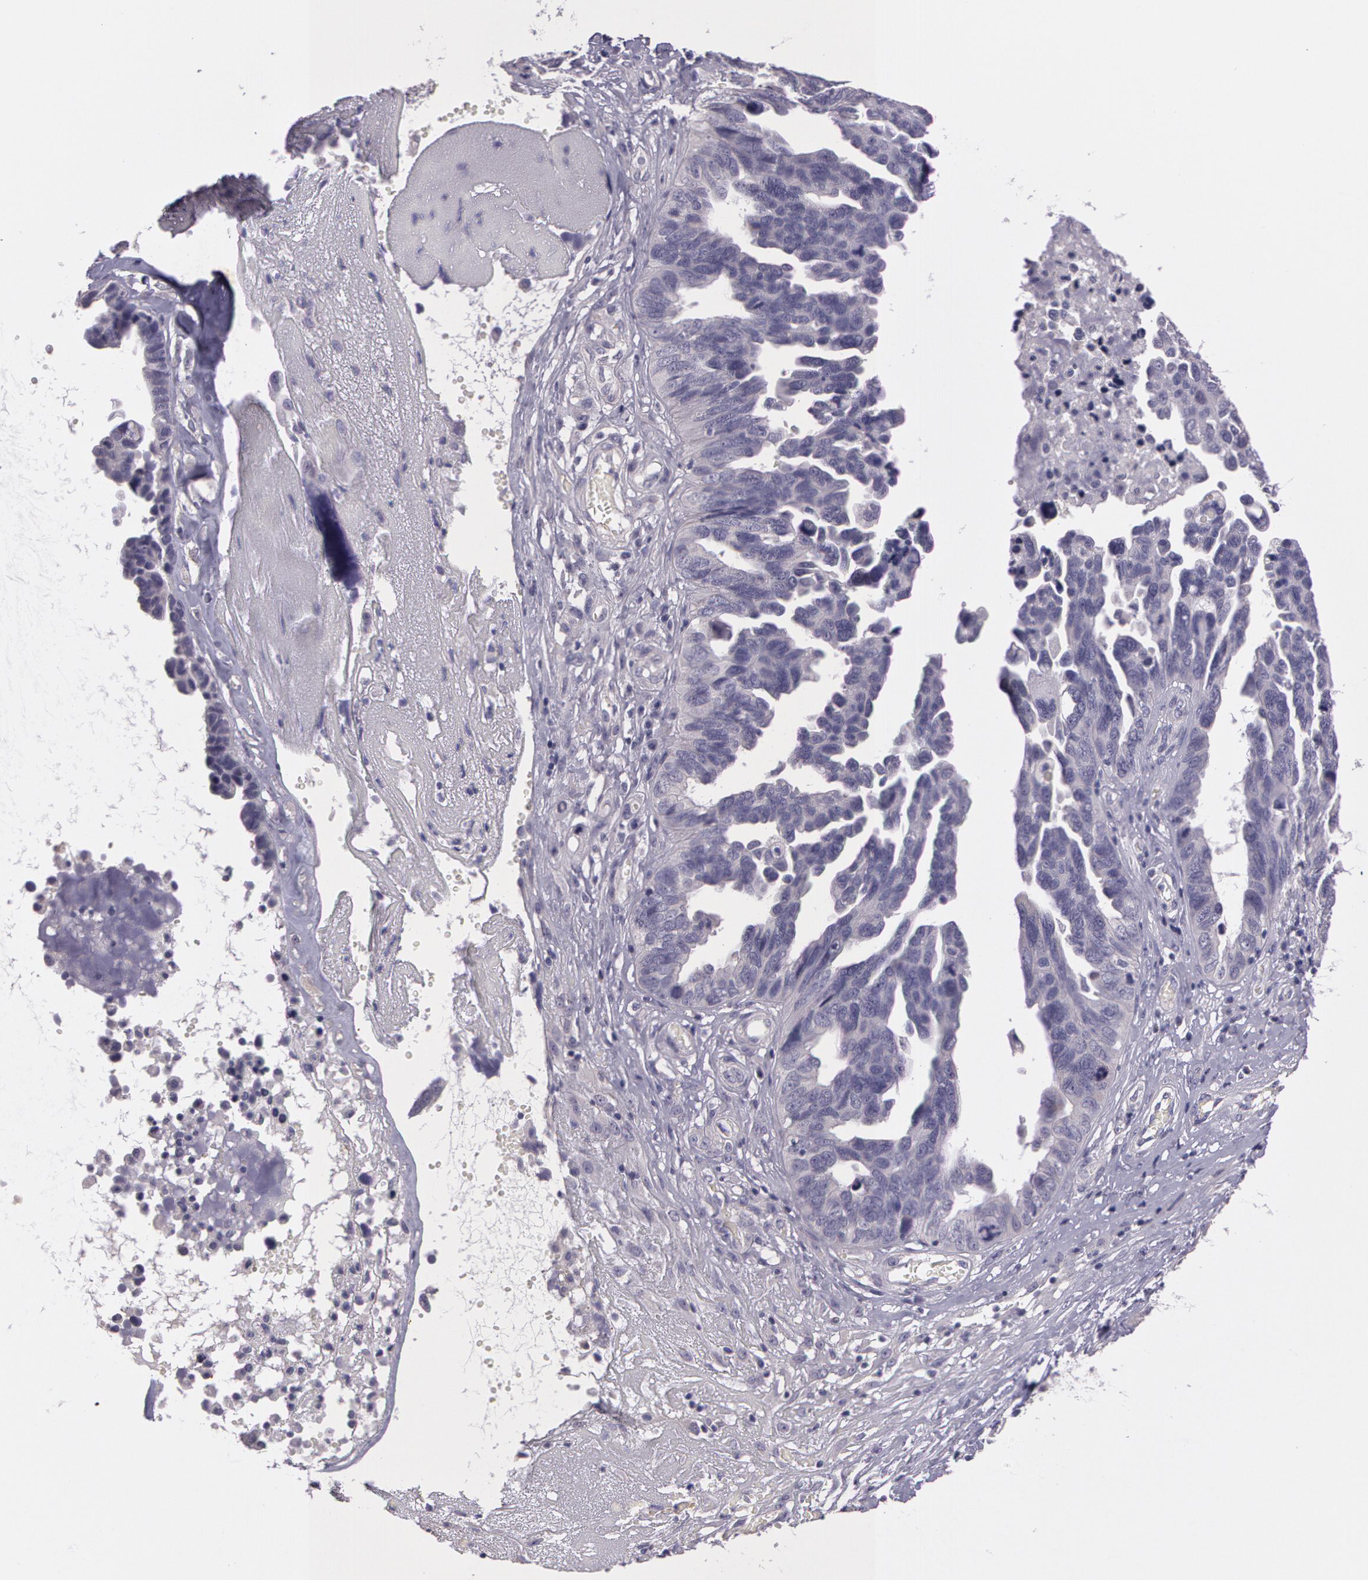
{"staining": {"intensity": "negative", "quantity": "none", "location": "none"}, "tissue": "ovarian cancer", "cell_type": "Tumor cells", "image_type": "cancer", "snomed": [{"axis": "morphology", "description": "Cystadenocarcinoma, serous, NOS"}, {"axis": "topography", "description": "Ovary"}], "caption": "Tumor cells show no significant protein staining in ovarian cancer.", "gene": "G2E3", "patient": {"sex": "female", "age": 64}}